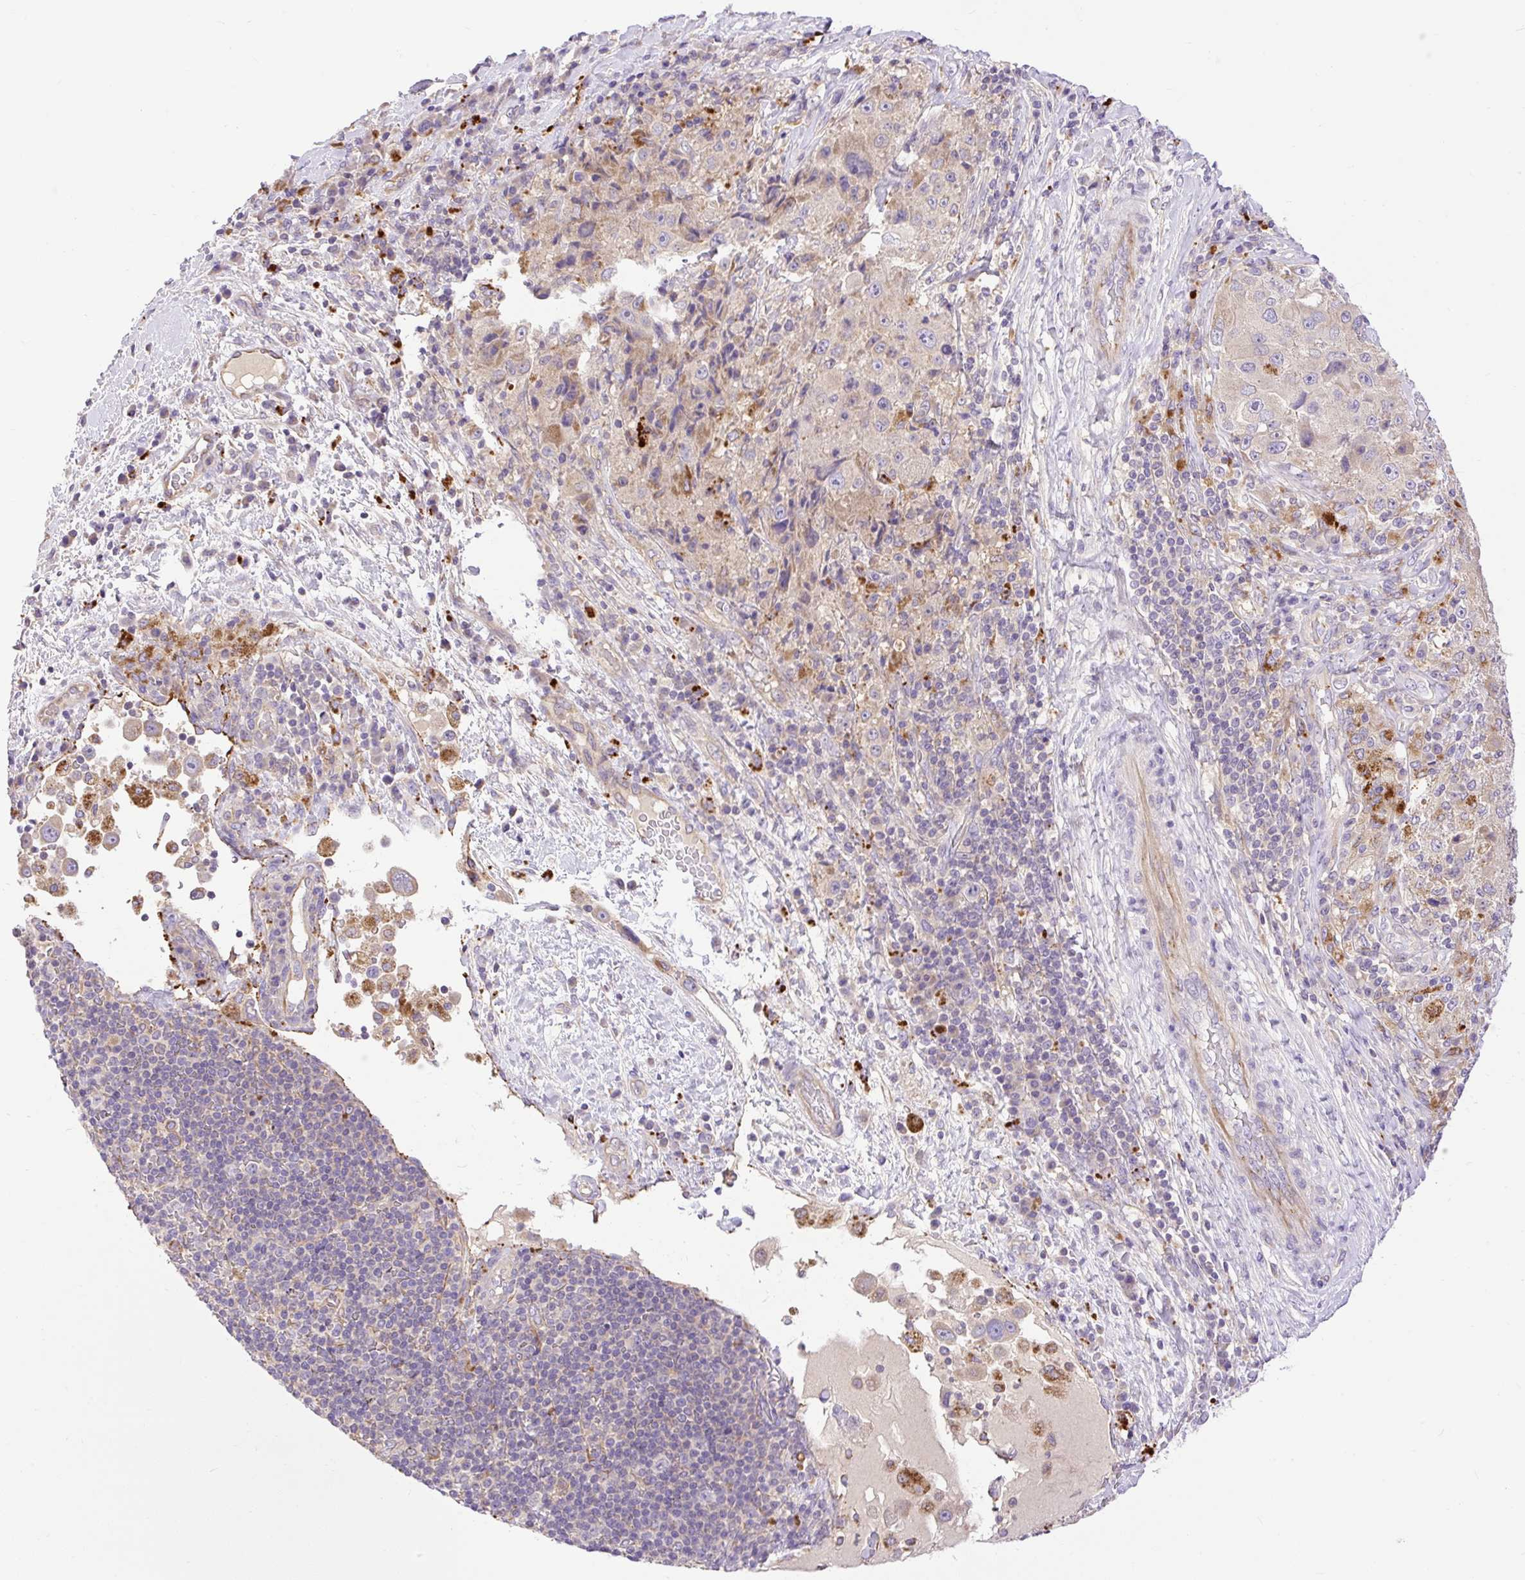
{"staining": {"intensity": "weak", "quantity": "<25%", "location": "cytoplasmic/membranous"}, "tissue": "melanoma", "cell_type": "Tumor cells", "image_type": "cancer", "snomed": [{"axis": "morphology", "description": "Malignant melanoma, Metastatic site"}, {"axis": "topography", "description": "Lymph node"}], "caption": "Tumor cells show no significant protein positivity in melanoma.", "gene": "HEXB", "patient": {"sex": "male", "age": 62}}